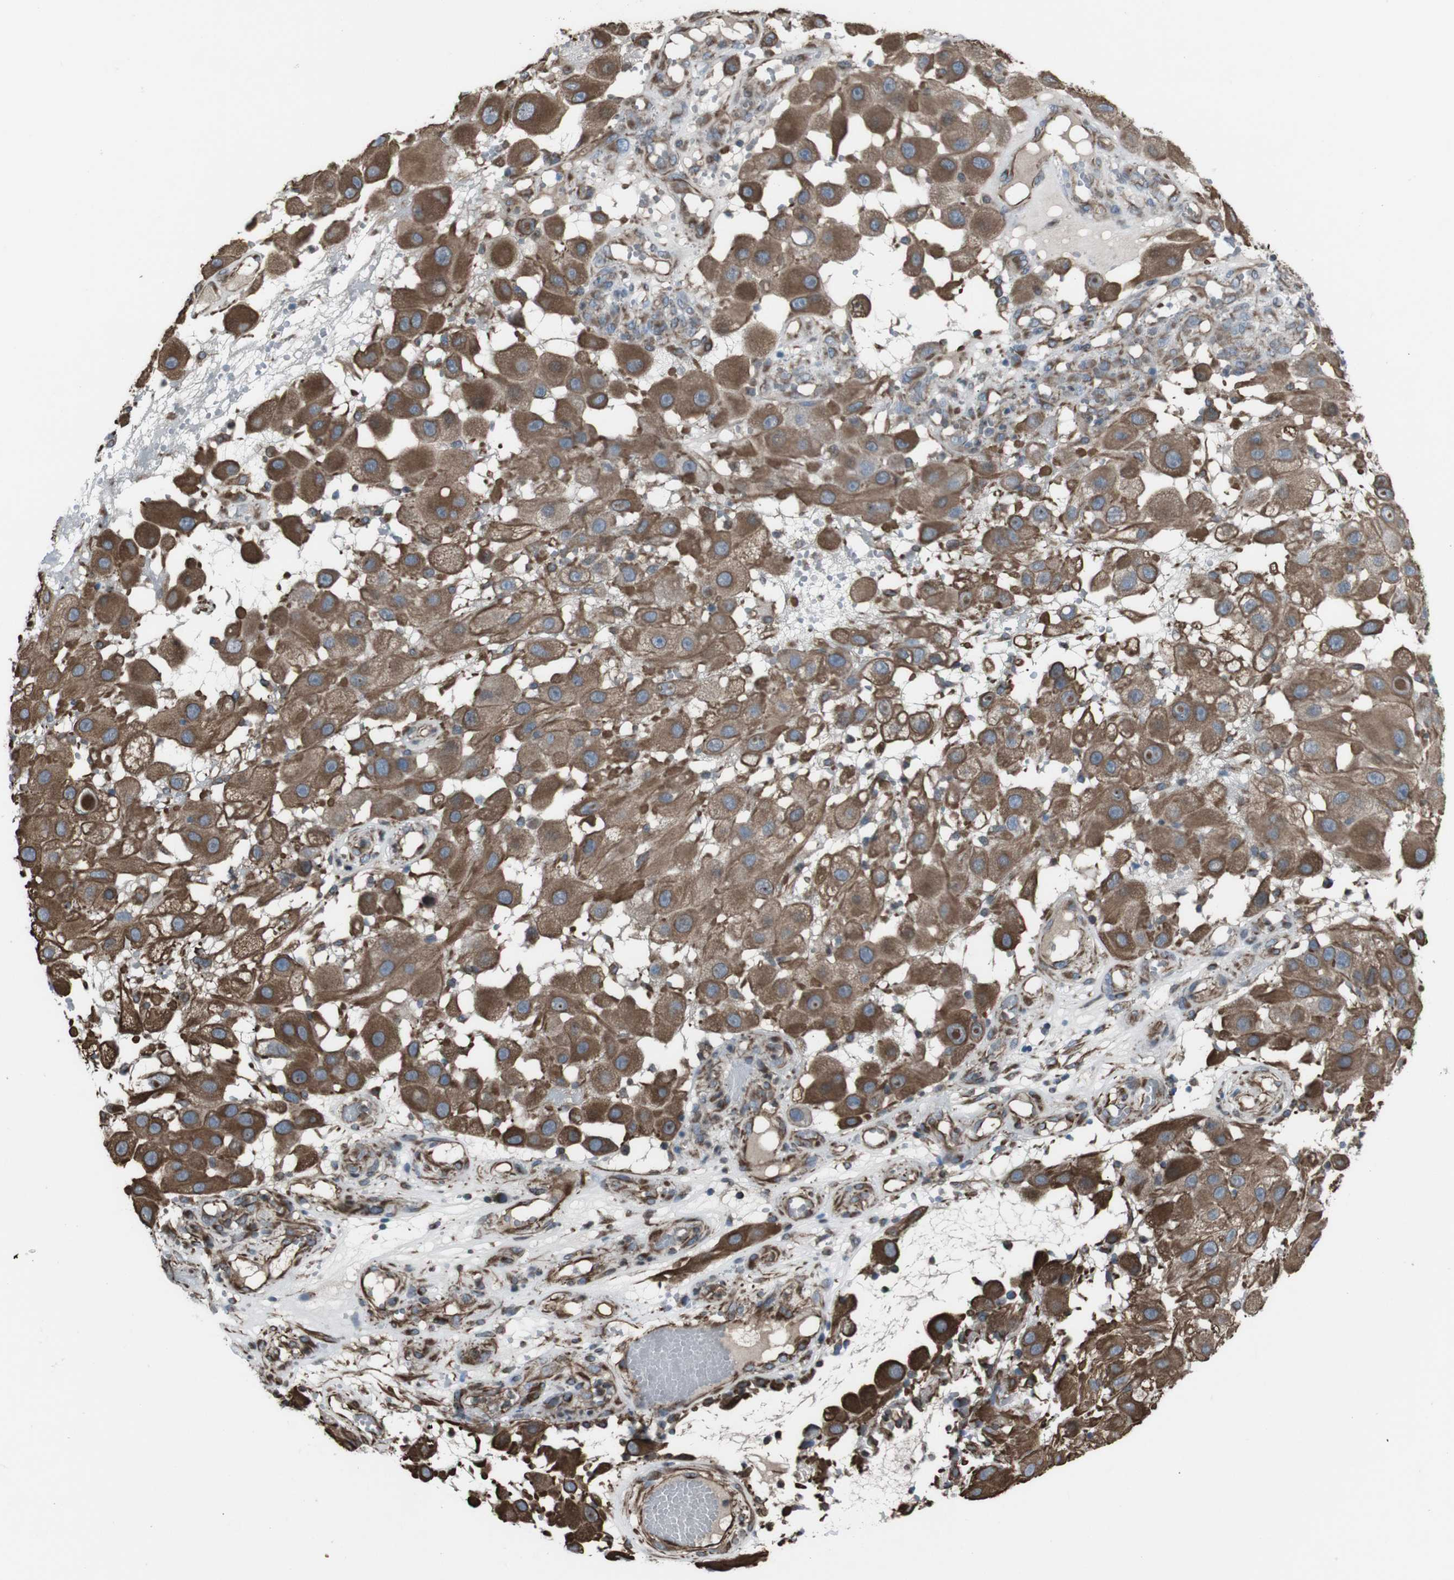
{"staining": {"intensity": "moderate", "quantity": ">75%", "location": "cytoplasmic/membranous"}, "tissue": "melanoma", "cell_type": "Tumor cells", "image_type": "cancer", "snomed": [{"axis": "morphology", "description": "Malignant melanoma, NOS"}, {"axis": "topography", "description": "Skin"}], "caption": "The immunohistochemical stain labels moderate cytoplasmic/membranous staining in tumor cells of melanoma tissue.", "gene": "TMEM141", "patient": {"sex": "female", "age": 81}}